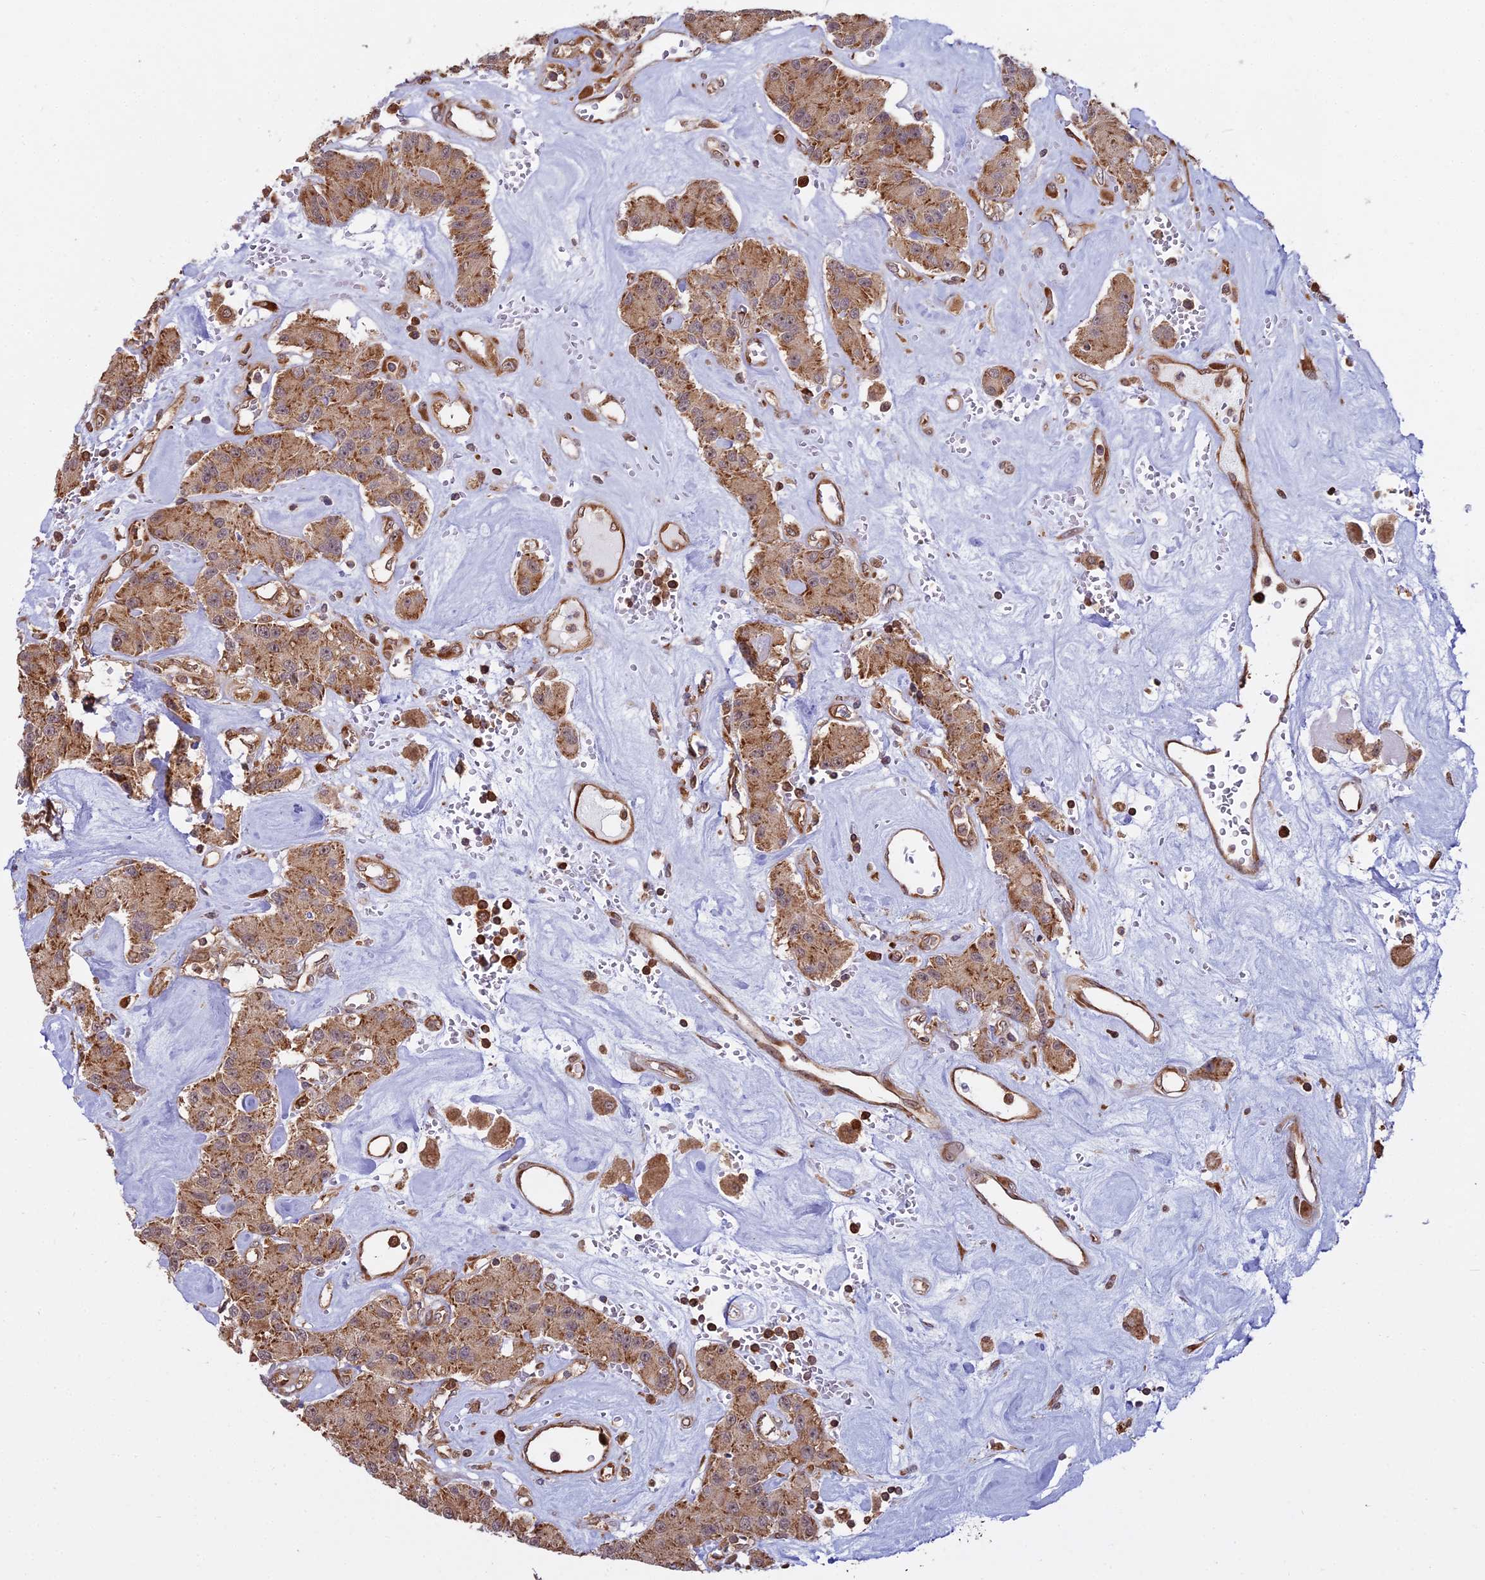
{"staining": {"intensity": "moderate", "quantity": ">75%", "location": "cytoplasmic/membranous"}, "tissue": "carcinoid", "cell_type": "Tumor cells", "image_type": "cancer", "snomed": [{"axis": "morphology", "description": "Carcinoid, malignant, NOS"}, {"axis": "topography", "description": "Pancreas"}], "caption": "Tumor cells demonstrate moderate cytoplasmic/membranous expression in about >75% of cells in carcinoid.", "gene": "RPL26", "patient": {"sex": "male", "age": 41}}